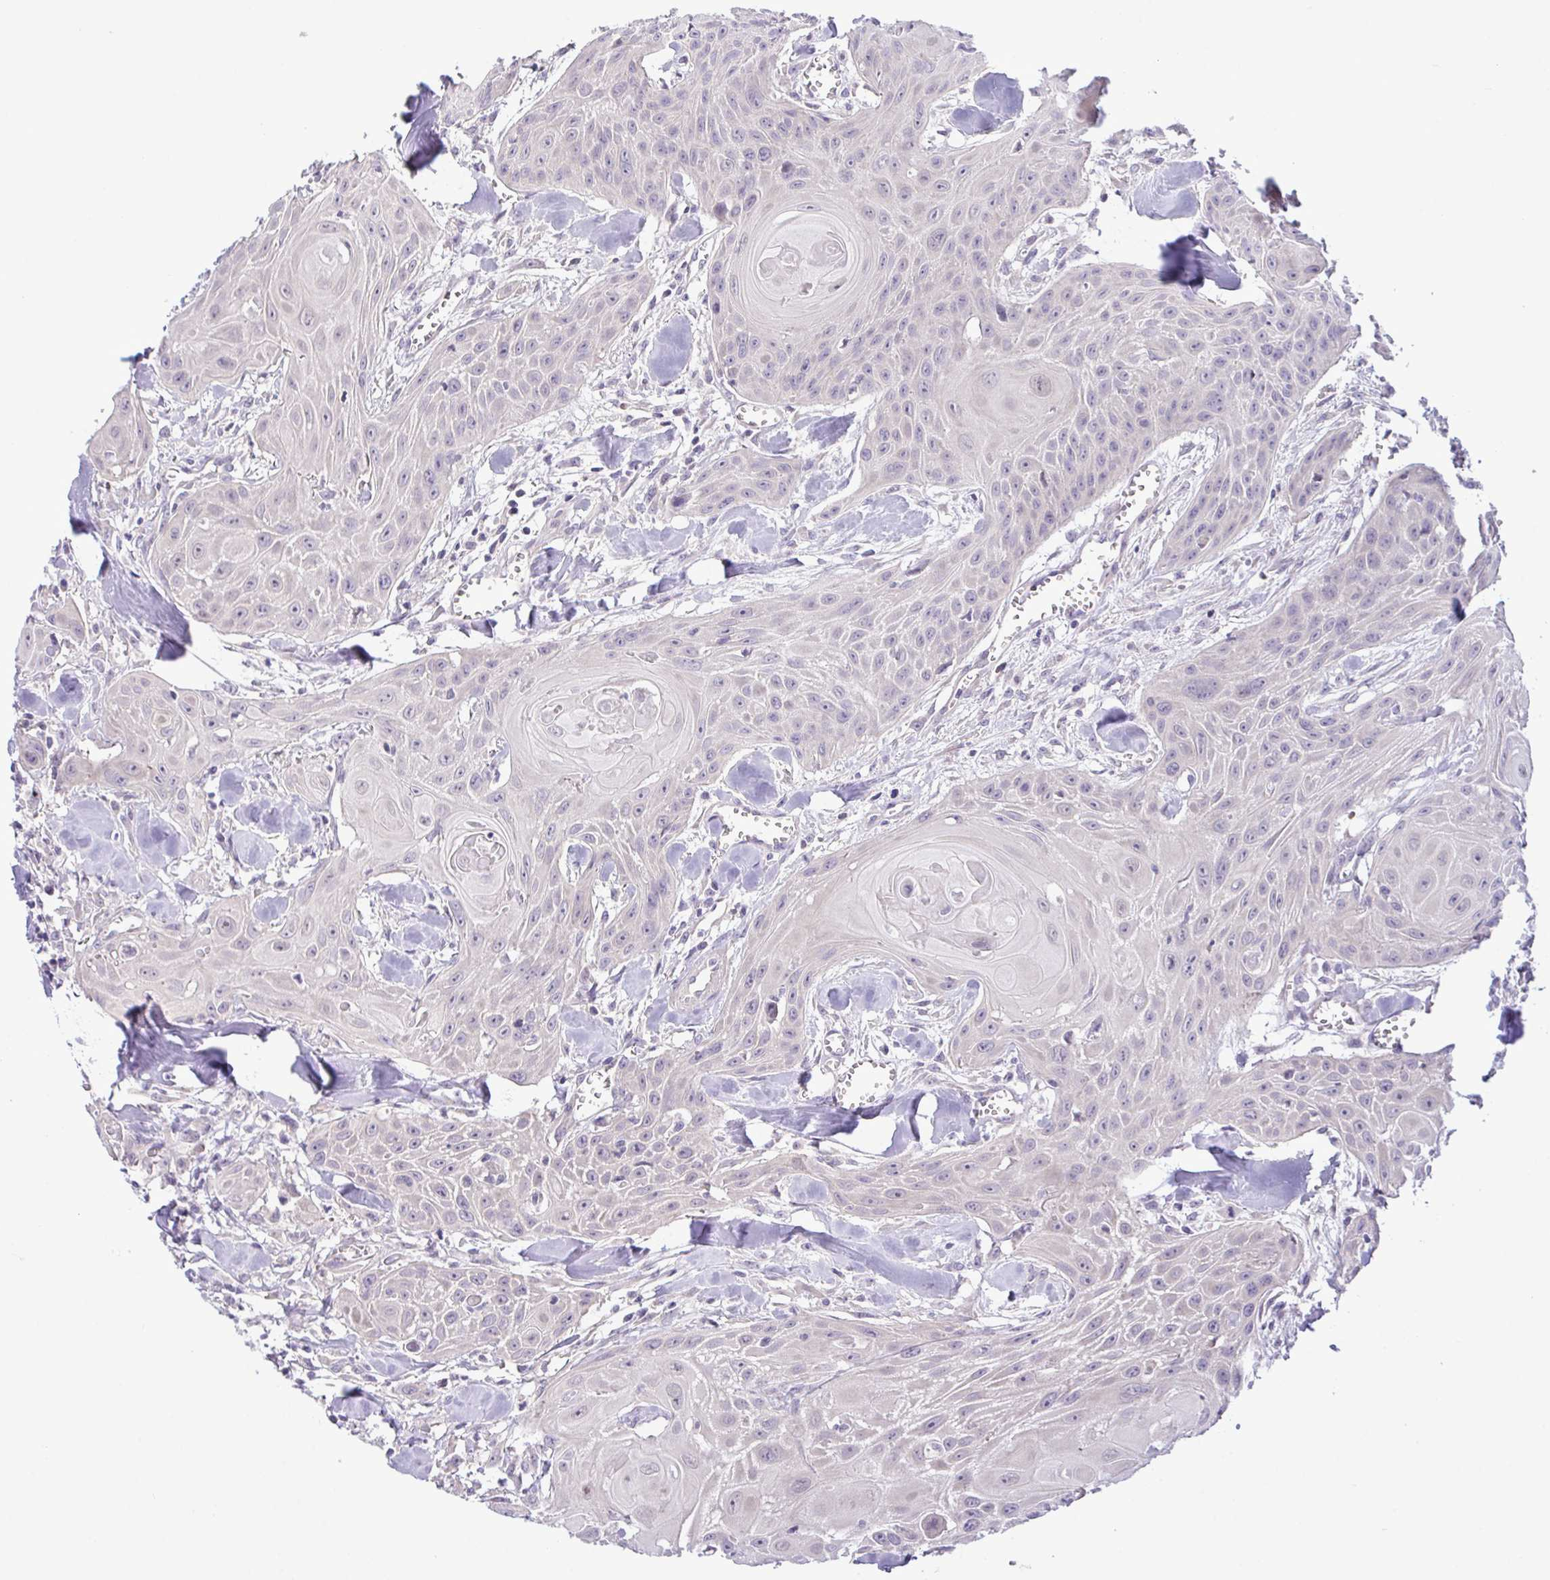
{"staining": {"intensity": "negative", "quantity": "none", "location": "none"}, "tissue": "head and neck cancer", "cell_type": "Tumor cells", "image_type": "cancer", "snomed": [{"axis": "morphology", "description": "Squamous cell carcinoma, NOS"}, {"axis": "topography", "description": "Lymph node"}, {"axis": "topography", "description": "Salivary gland"}, {"axis": "topography", "description": "Head-Neck"}], "caption": "Protein analysis of head and neck cancer (squamous cell carcinoma) demonstrates no significant expression in tumor cells. Brightfield microscopy of immunohistochemistry stained with DAB (brown) and hematoxylin (blue), captured at high magnification.", "gene": "SYNPO2L", "patient": {"sex": "female", "age": 74}}